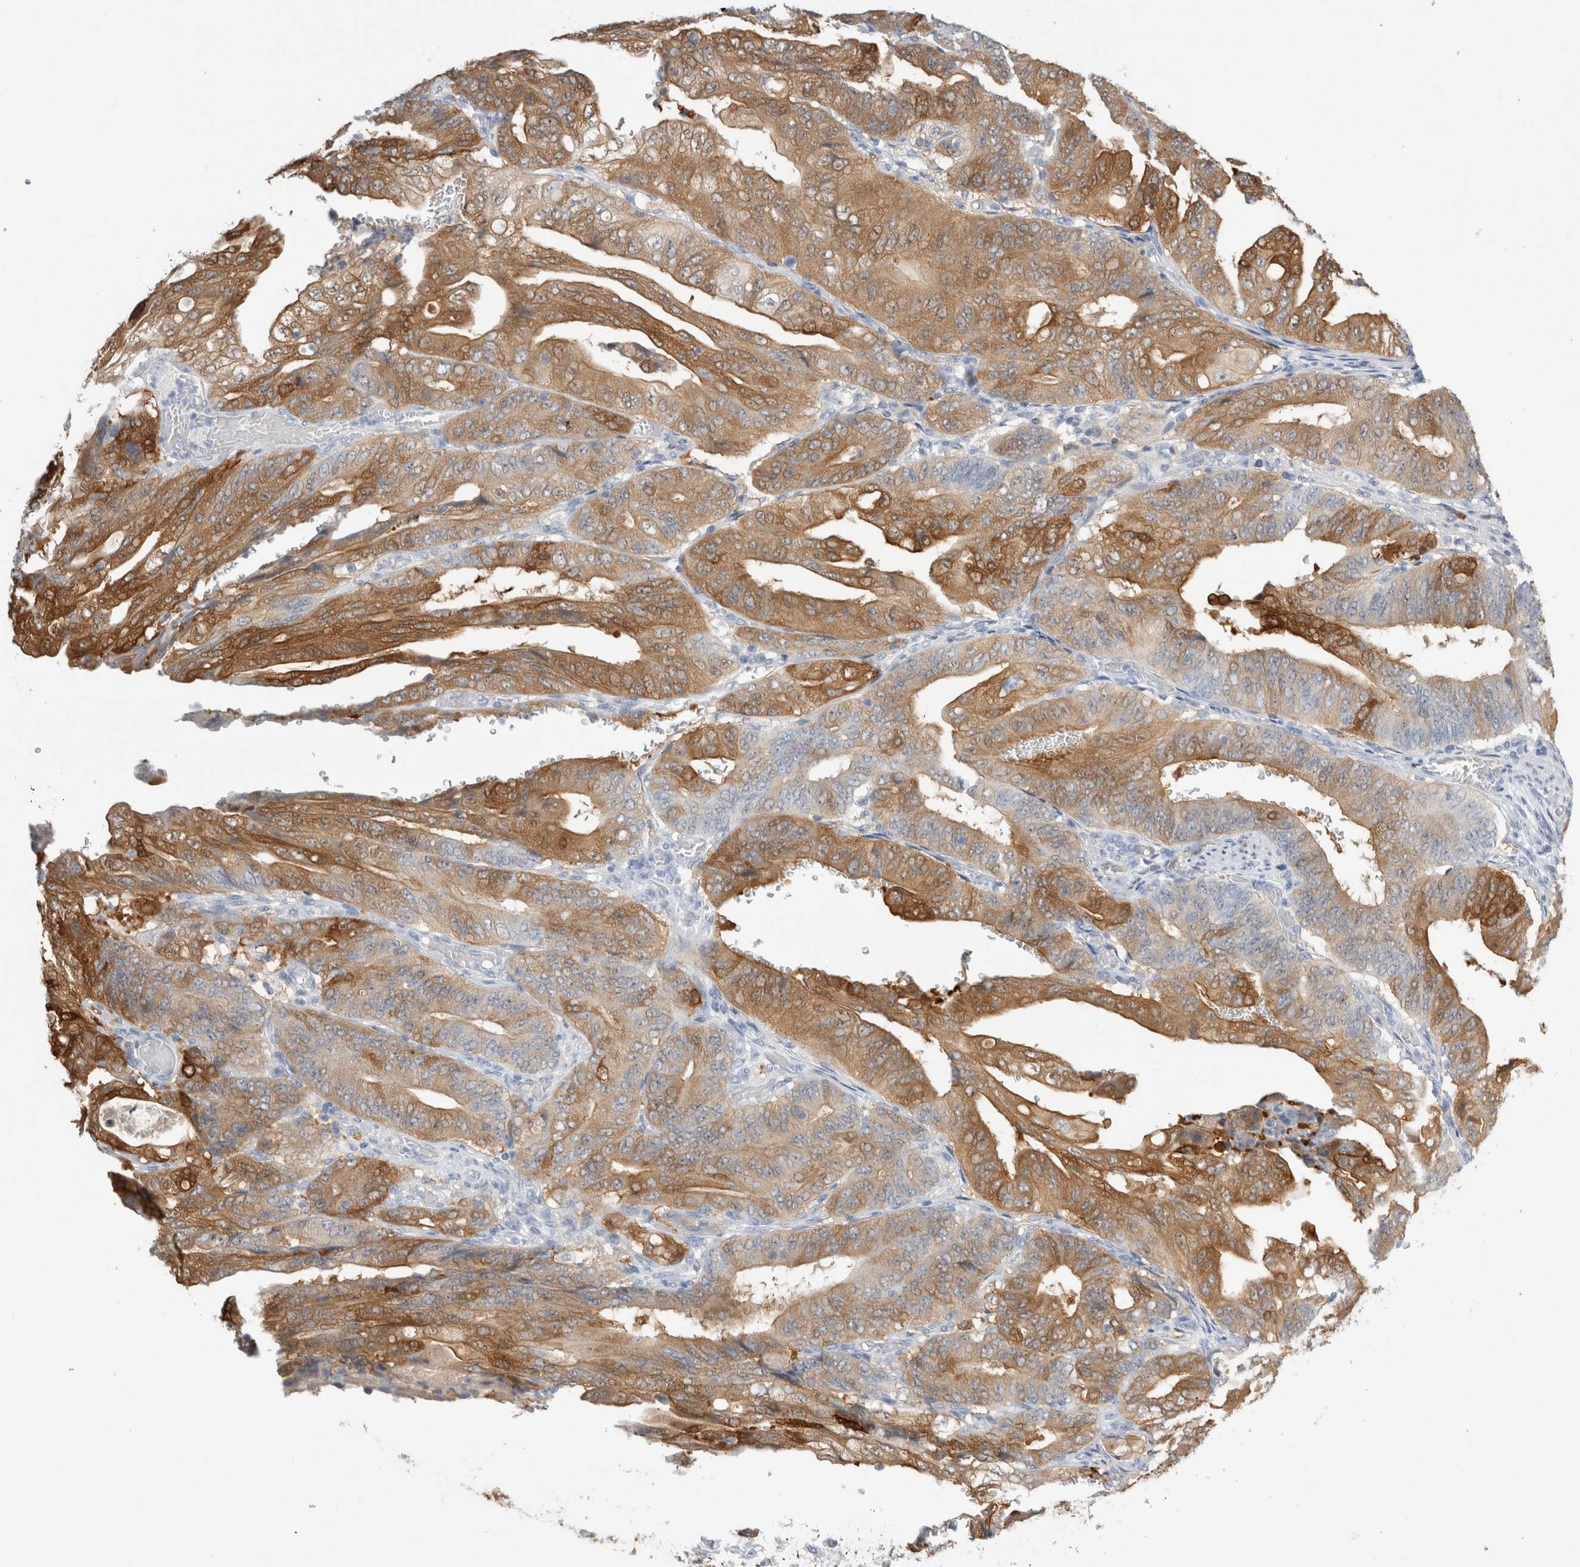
{"staining": {"intensity": "moderate", "quantity": ">75%", "location": "cytoplasmic/membranous"}, "tissue": "stomach cancer", "cell_type": "Tumor cells", "image_type": "cancer", "snomed": [{"axis": "morphology", "description": "Adenocarcinoma, NOS"}, {"axis": "topography", "description": "Stomach"}], "caption": "Human stomach adenocarcinoma stained with a brown dye exhibits moderate cytoplasmic/membranous positive positivity in approximately >75% of tumor cells.", "gene": "NAPEPLD", "patient": {"sex": "female", "age": 73}}